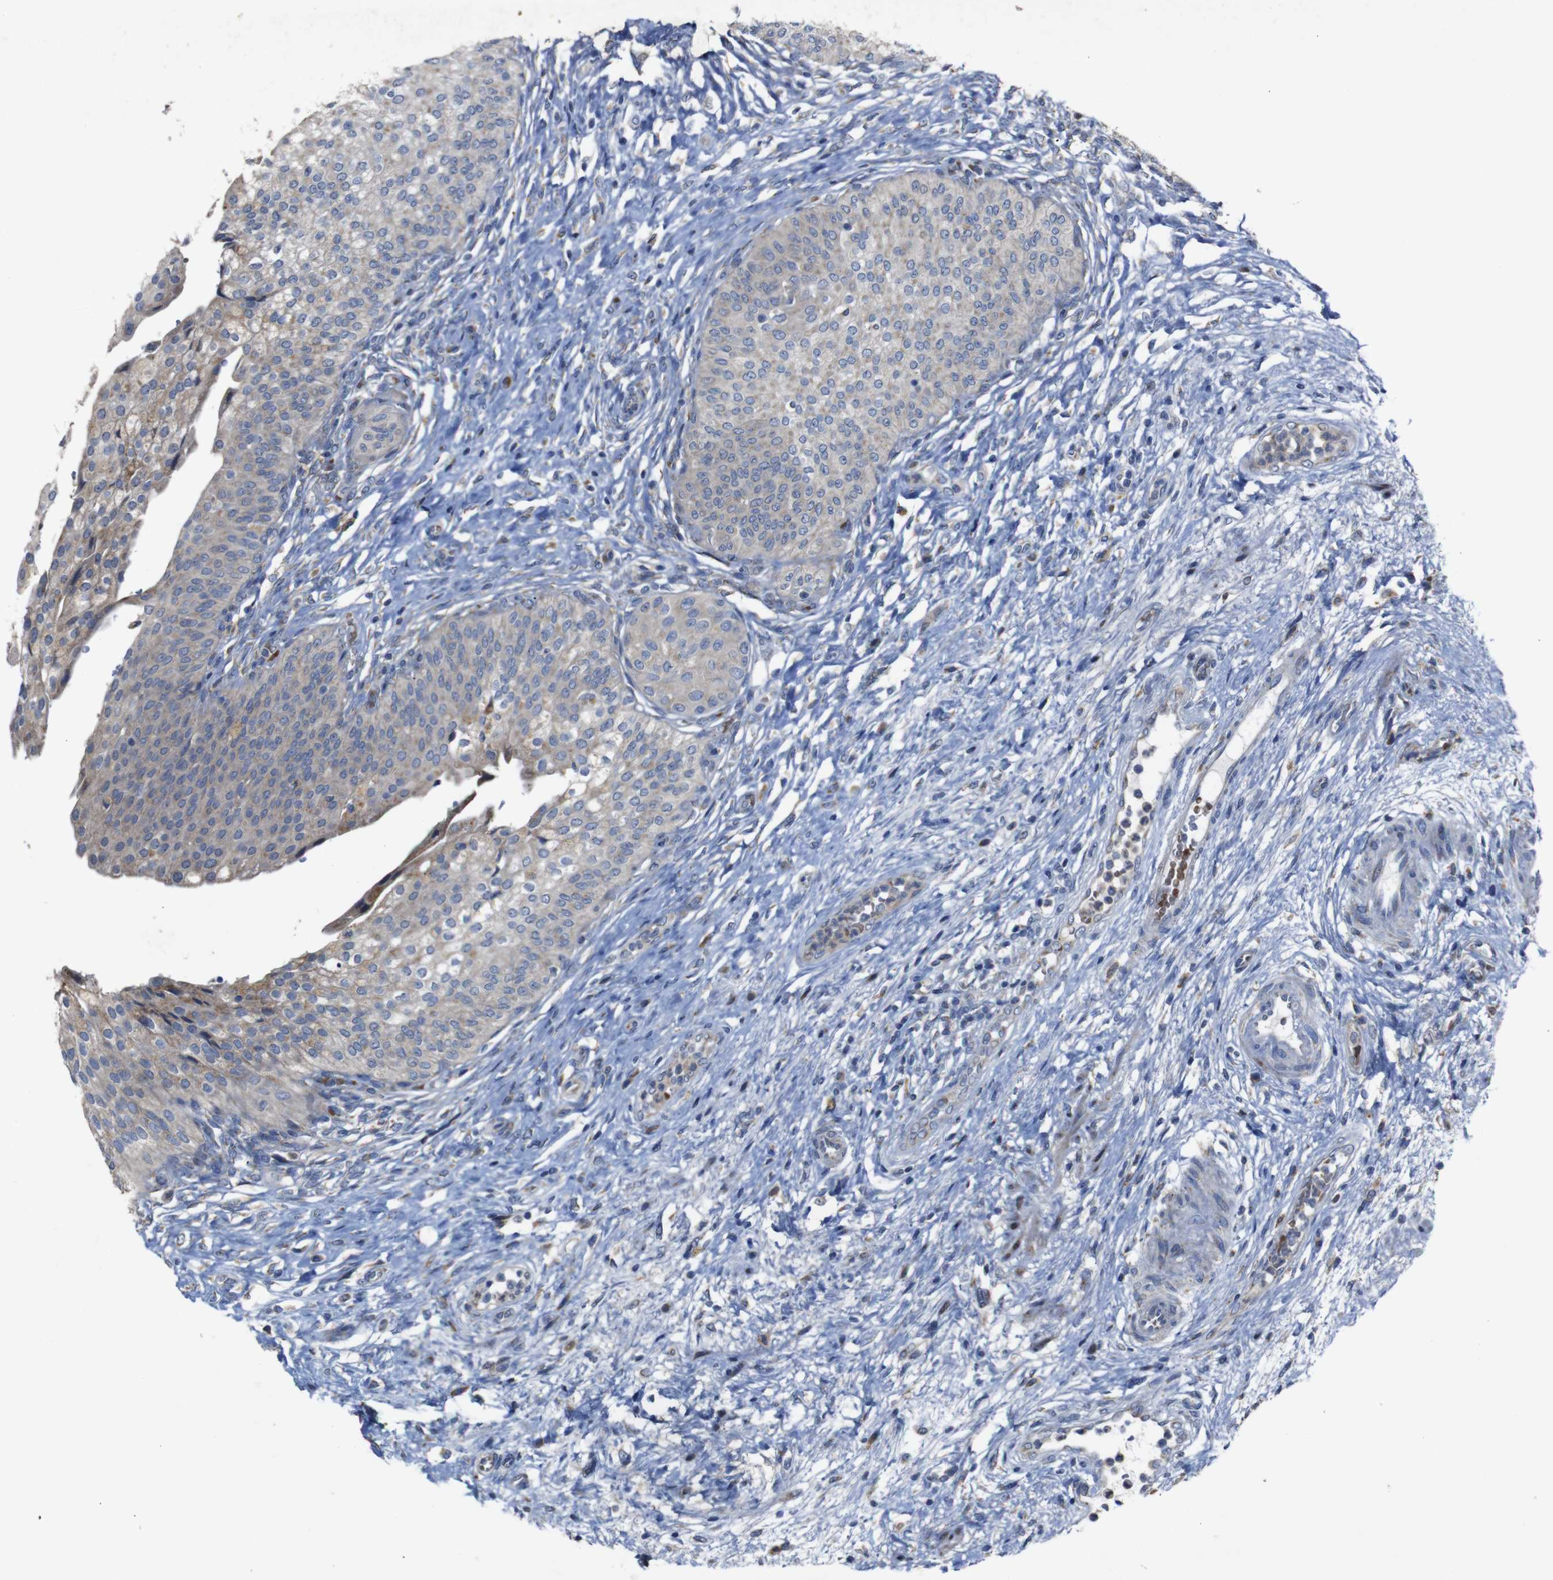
{"staining": {"intensity": "weak", "quantity": ">75%", "location": "cytoplasmic/membranous"}, "tissue": "urinary bladder", "cell_type": "Urothelial cells", "image_type": "normal", "snomed": [{"axis": "morphology", "description": "Normal tissue, NOS"}, {"axis": "topography", "description": "Urinary bladder"}], "caption": "Protein expression analysis of benign human urinary bladder reveals weak cytoplasmic/membranous staining in approximately >75% of urothelial cells.", "gene": "CHST10", "patient": {"sex": "male", "age": 46}}